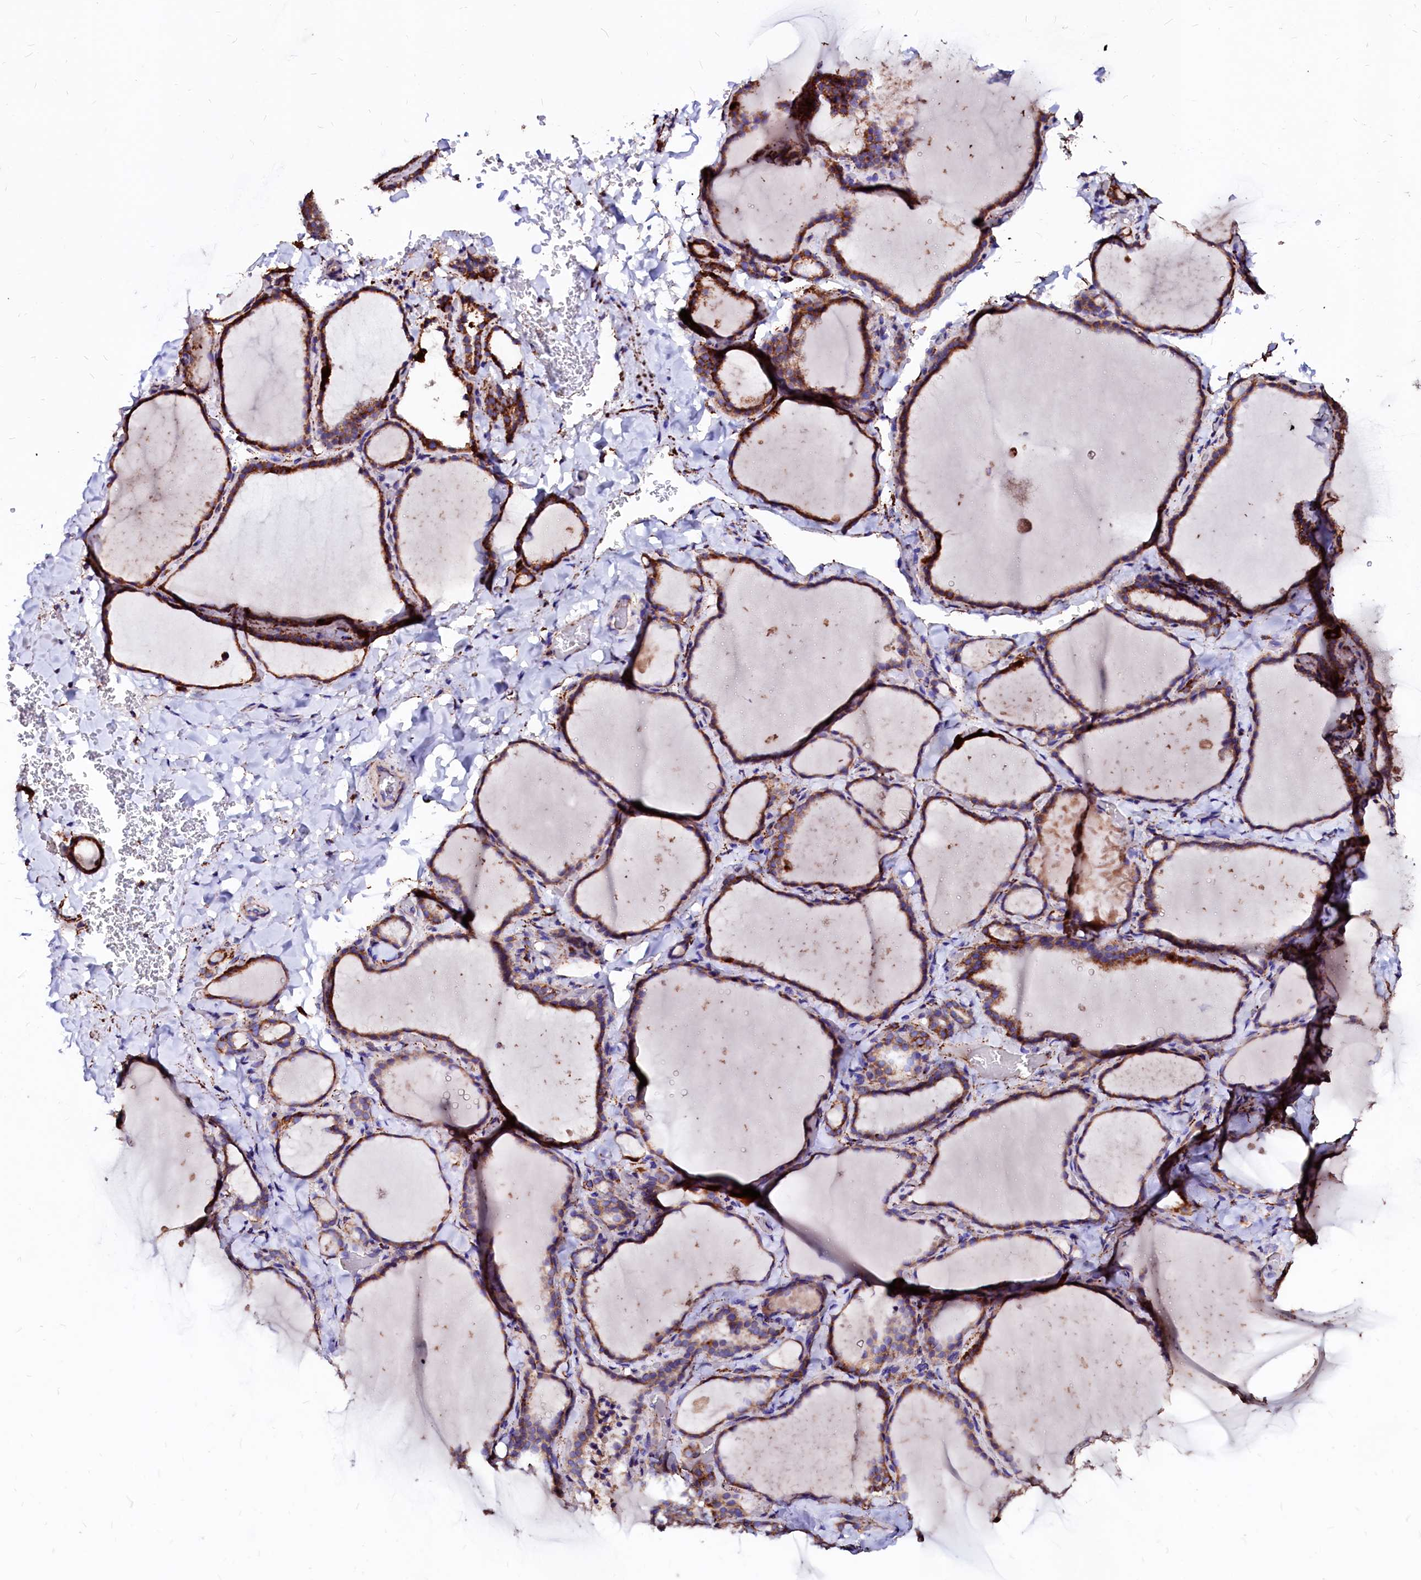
{"staining": {"intensity": "strong", "quantity": ">75%", "location": "cytoplasmic/membranous"}, "tissue": "thyroid gland", "cell_type": "Glandular cells", "image_type": "normal", "snomed": [{"axis": "morphology", "description": "Normal tissue, NOS"}, {"axis": "topography", "description": "Thyroid gland"}], "caption": "Immunohistochemistry (IHC) (DAB) staining of normal human thyroid gland shows strong cytoplasmic/membranous protein expression in approximately >75% of glandular cells. Using DAB (brown) and hematoxylin (blue) stains, captured at high magnification using brightfield microscopy.", "gene": "MAOB", "patient": {"sex": "female", "age": 22}}